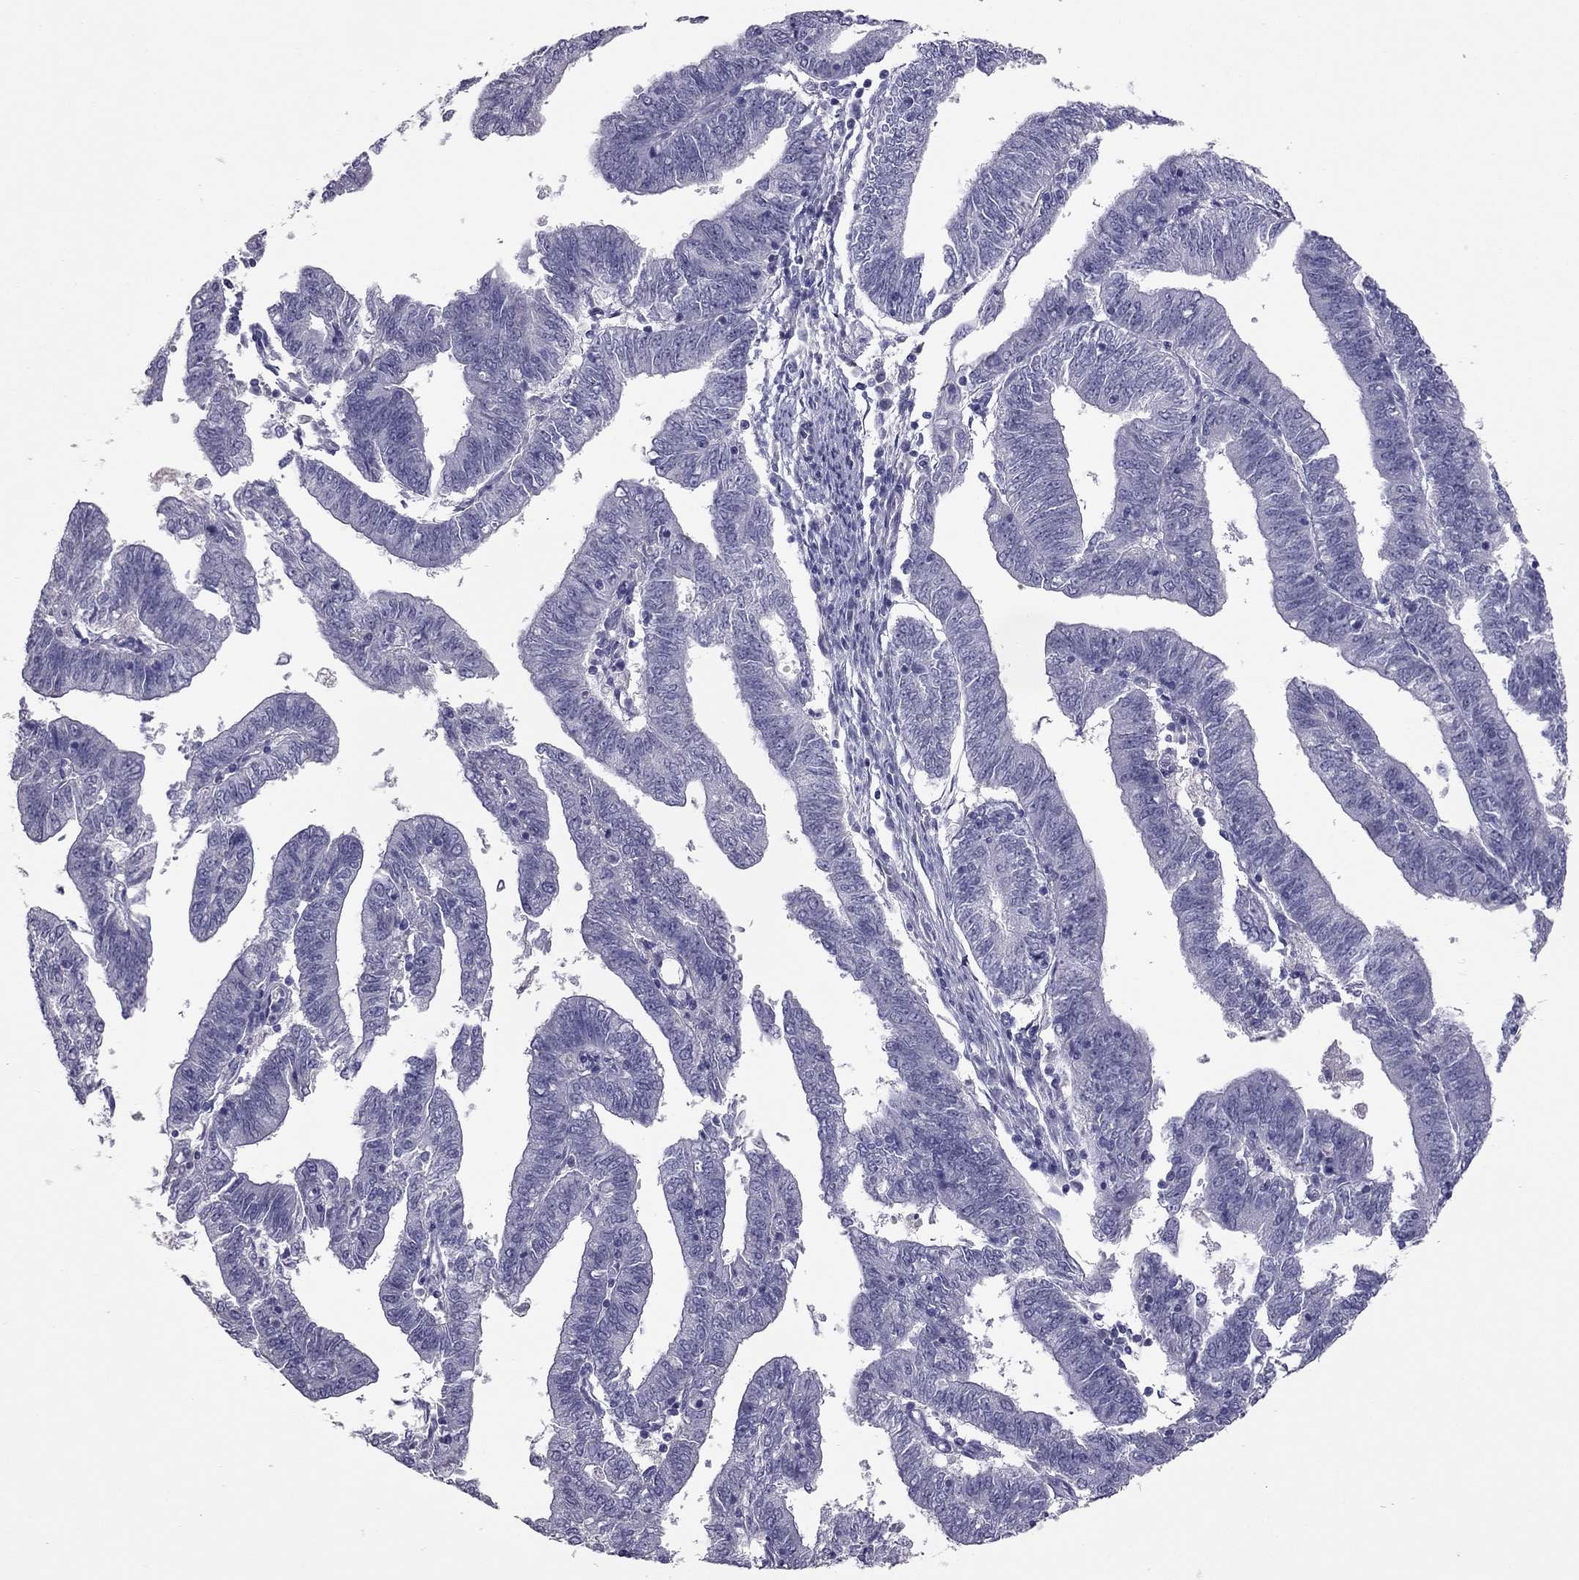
{"staining": {"intensity": "negative", "quantity": "none", "location": "none"}, "tissue": "endometrial cancer", "cell_type": "Tumor cells", "image_type": "cancer", "snomed": [{"axis": "morphology", "description": "Adenocarcinoma, NOS"}, {"axis": "topography", "description": "Endometrium"}], "caption": "Immunohistochemical staining of endometrial cancer shows no significant staining in tumor cells. (DAB (3,3'-diaminobenzidine) immunohistochemistry (IHC), high magnification).", "gene": "RHO", "patient": {"sex": "female", "age": 82}}